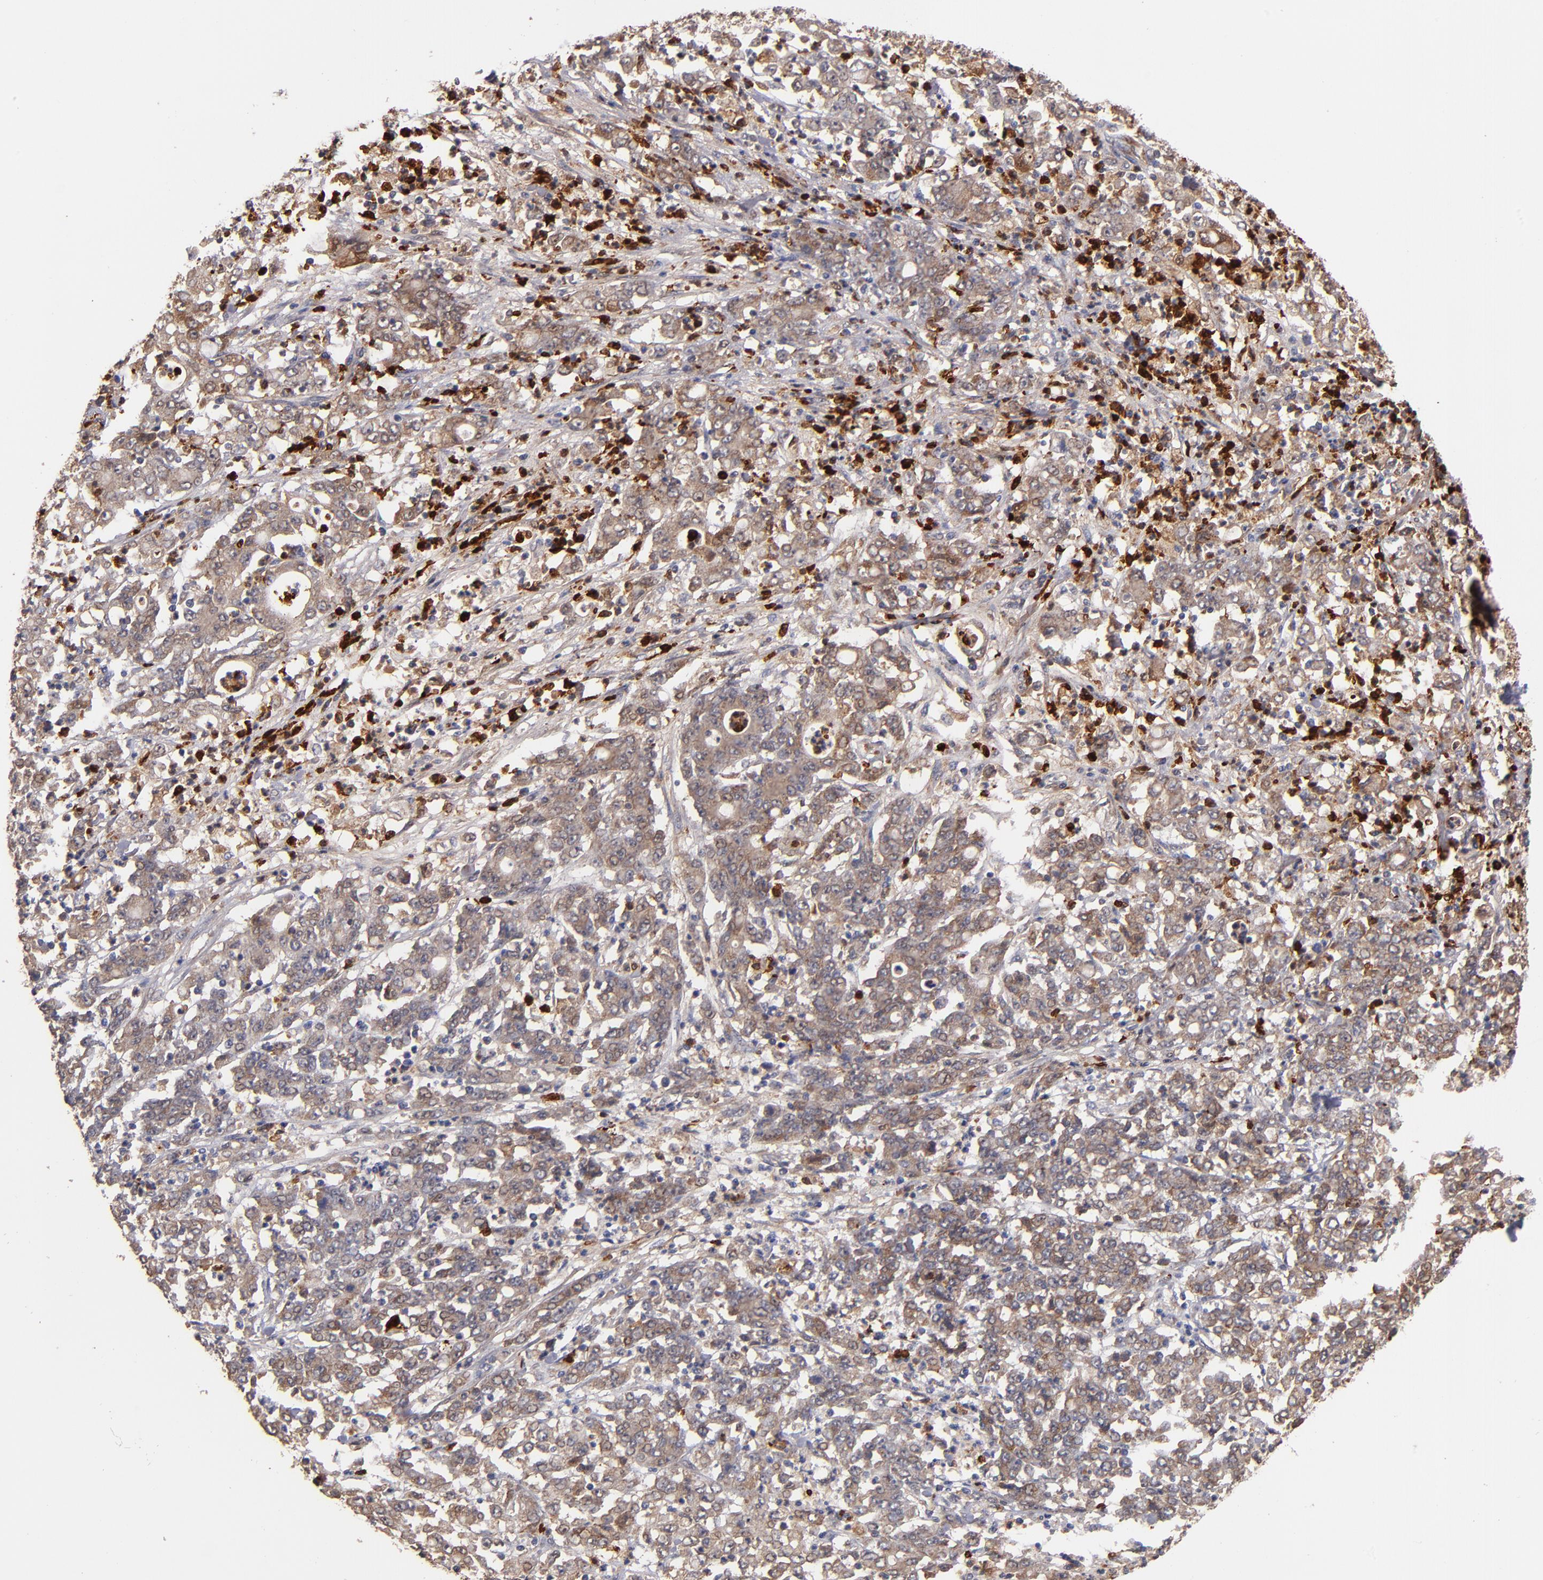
{"staining": {"intensity": "weak", "quantity": ">75%", "location": "cytoplasmic/membranous"}, "tissue": "stomach cancer", "cell_type": "Tumor cells", "image_type": "cancer", "snomed": [{"axis": "morphology", "description": "Adenocarcinoma, NOS"}, {"axis": "topography", "description": "Stomach, lower"}], "caption": "About >75% of tumor cells in human stomach adenocarcinoma demonstrate weak cytoplasmic/membranous protein staining as visualized by brown immunohistochemical staining.", "gene": "DIABLO", "patient": {"sex": "female", "age": 71}}